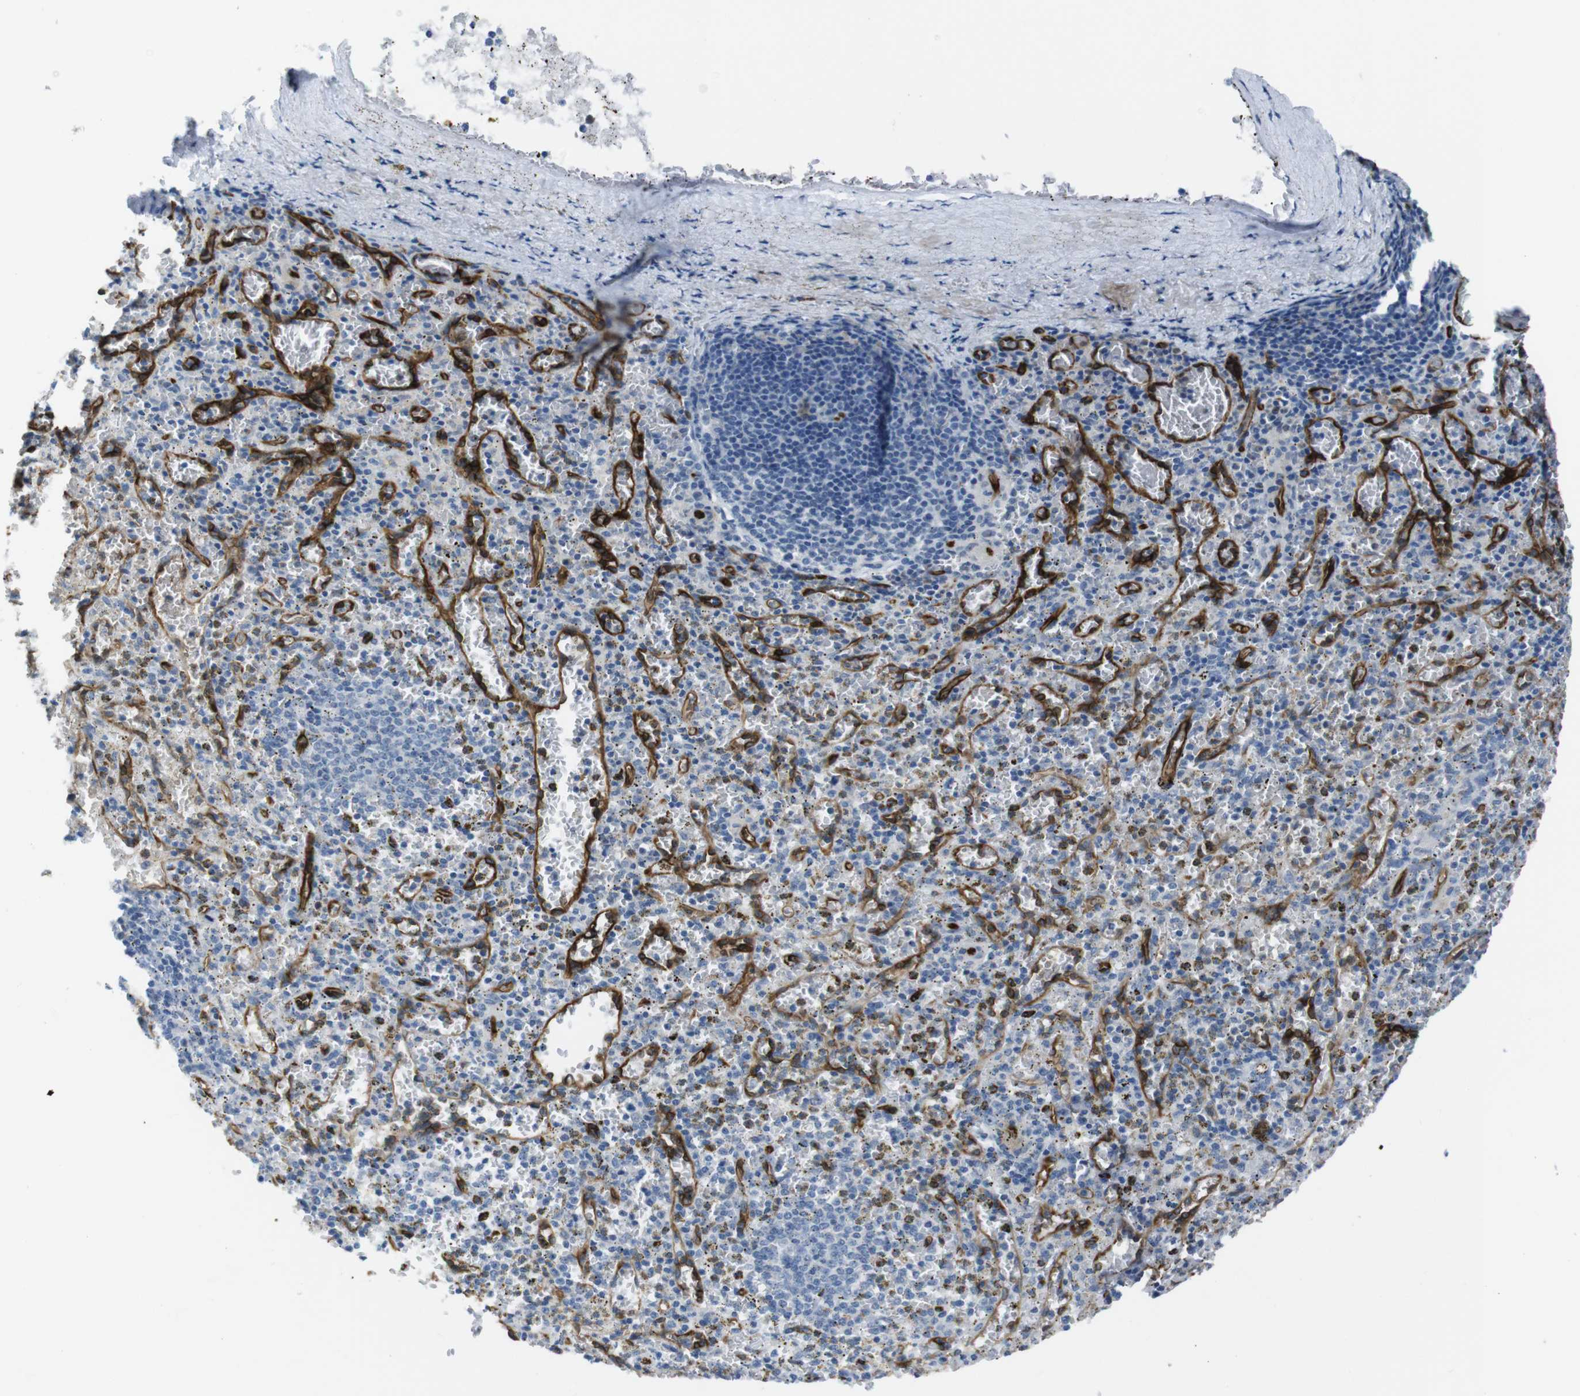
{"staining": {"intensity": "negative", "quantity": "none", "location": "none"}, "tissue": "spleen", "cell_type": "Cells in red pulp", "image_type": "normal", "snomed": [{"axis": "morphology", "description": "Normal tissue, NOS"}, {"axis": "topography", "description": "Spleen"}], "caption": "Immunohistochemistry micrograph of unremarkable spleen: human spleen stained with DAB reveals no significant protein staining in cells in red pulp.", "gene": "HSPA12B", "patient": {"sex": "male", "age": 72}}